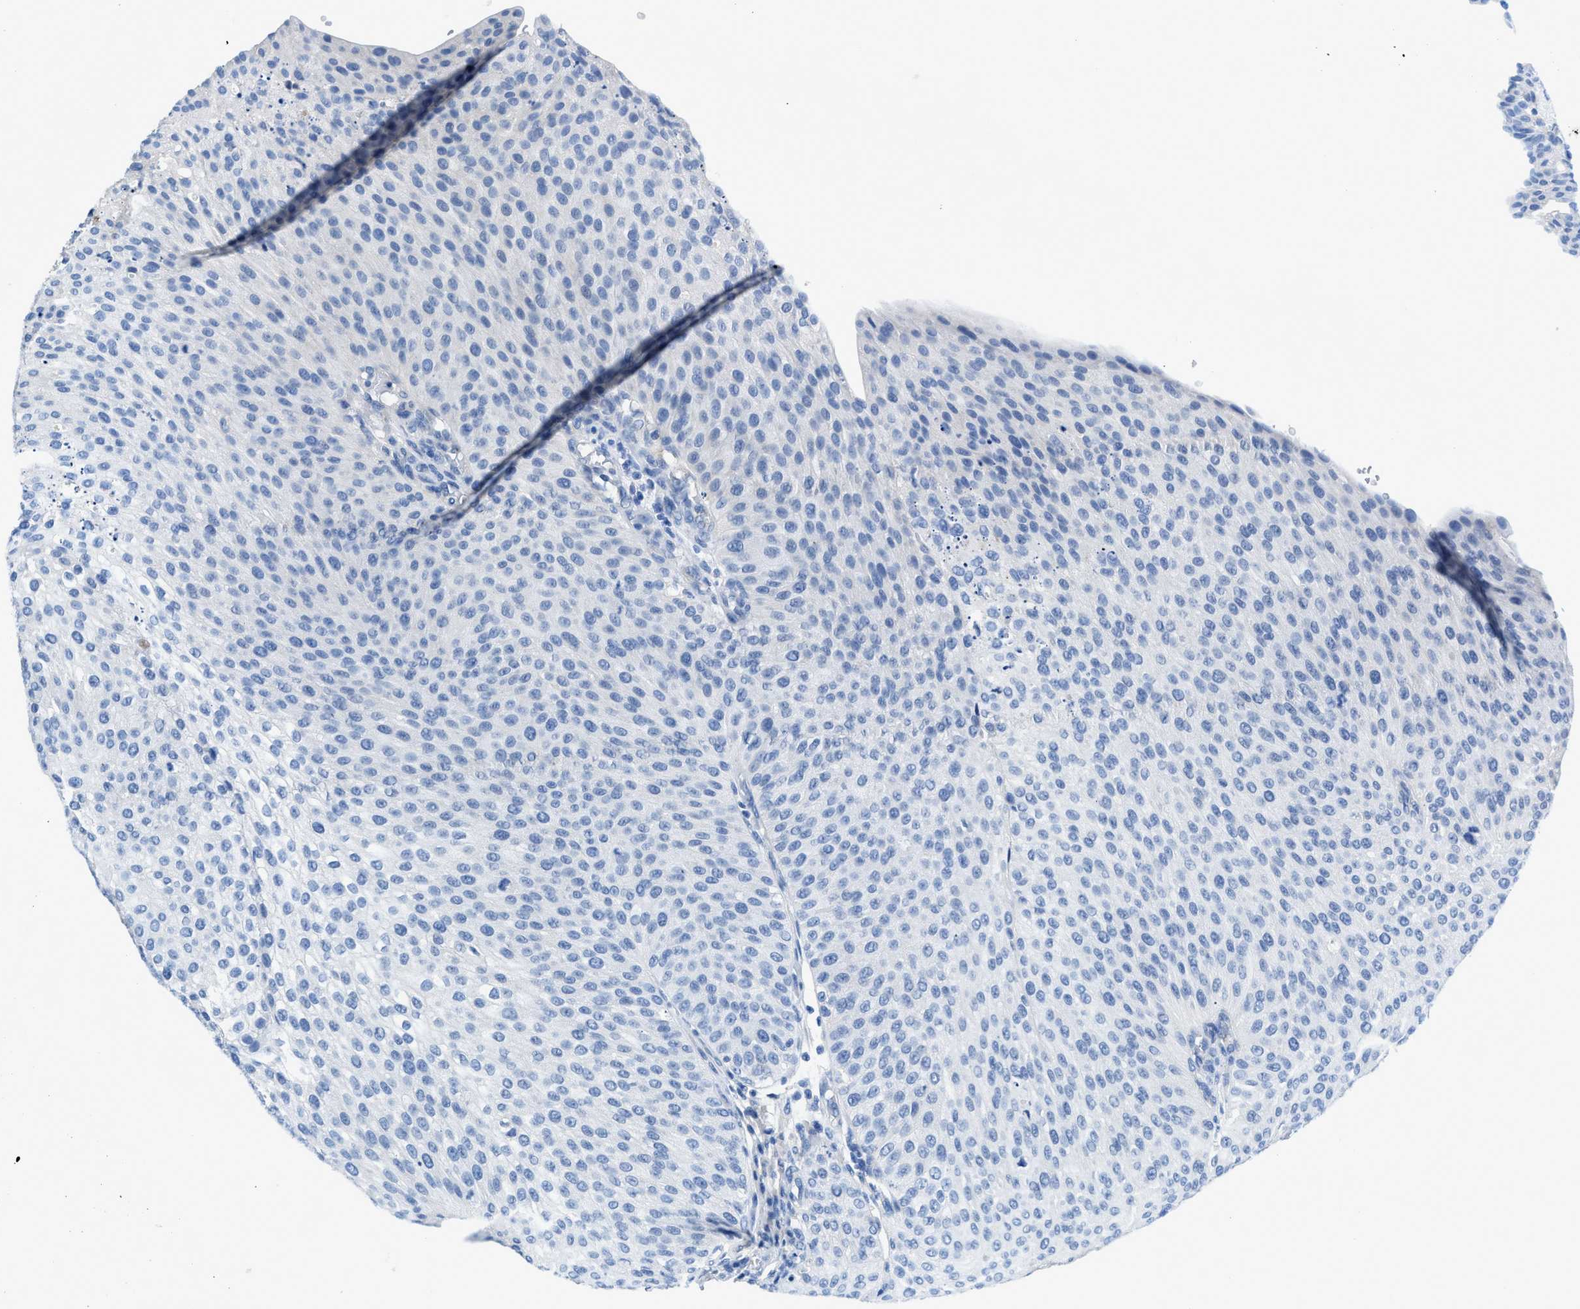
{"staining": {"intensity": "negative", "quantity": "none", "location": "none"}, "tissue": "urothelial cancer", "cell_type": "Tumor cells", "image_type": "cancer", "snomed": [{"axis": "morphology", "description": "Urothelial carcinoma, Low grade"}, {"axis": "topography", "description": "Smooth muscle"}, {"axis": "topography", "description": "Urinary bladder"}], "caption": "High magnification brightfield microscopy of low-grade urothelial carcinoma stained with DAB (3,3'-diaminobenzidine) (brown) and counterstained with hematoxylin (blue): tumor cells show no significant positivity.", "gene": "SLC10A6", "patient": {"sex": "male", "age": 60}}